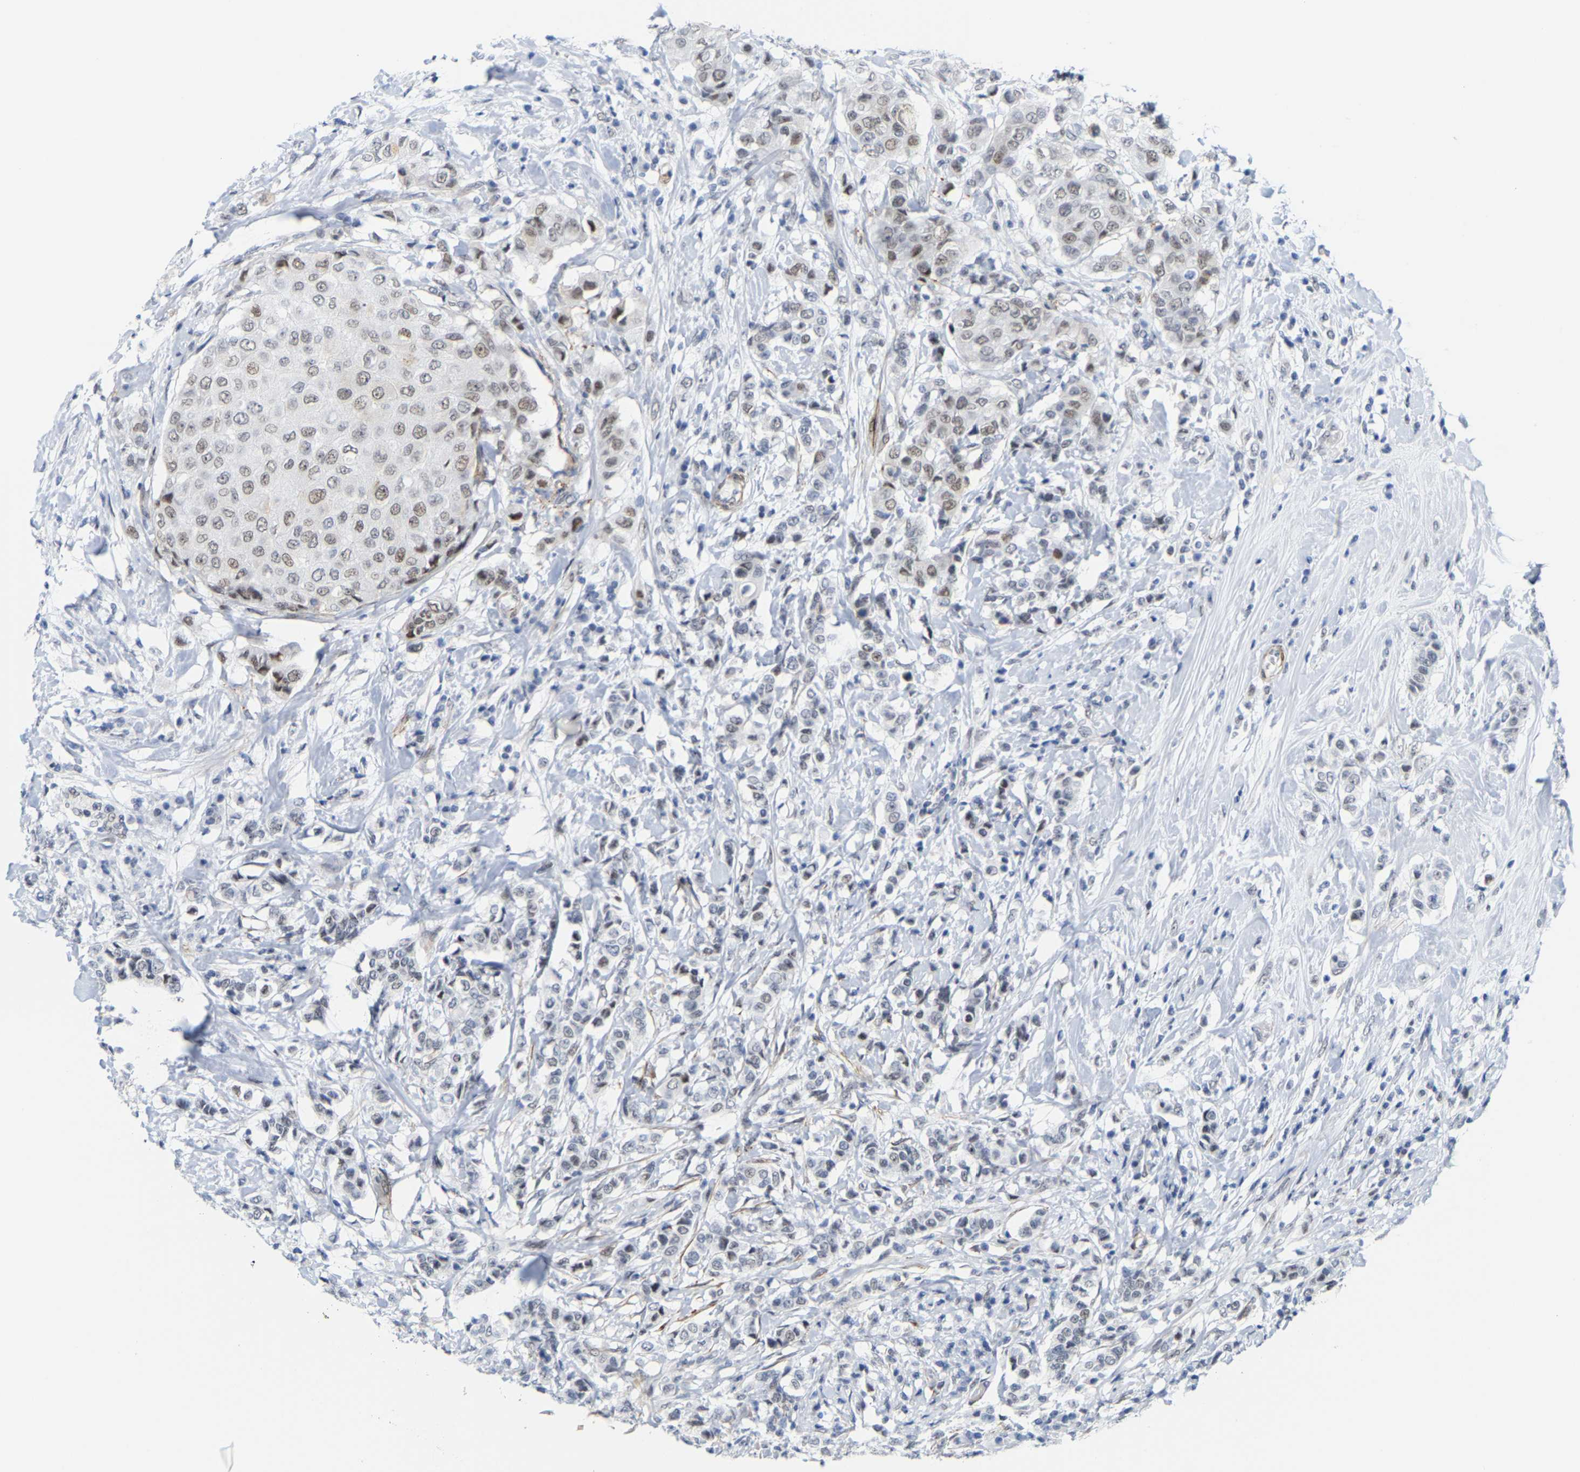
{"staining": {"intensity": "weak", "quantity": "25%-75%", "location": "nuclear"}, "tissue": "breast cancer", "cell_type": "Tumor cells", "image_type": "cancer", "snomed": [{"axis": "morphology", "description": "Duct carcinoma"}, {"axis": "topography", "description": "Breast"}], "caption": "Immunohistochemistry (IHC) image of intraductal carcinoma (breast) stained for a protein (brown), which displays low levels of weak nuclear expression in about 25%-75% of tumor cells.", "gene": "FAM180A", "patient": {"sex": "female", "age": 27}}